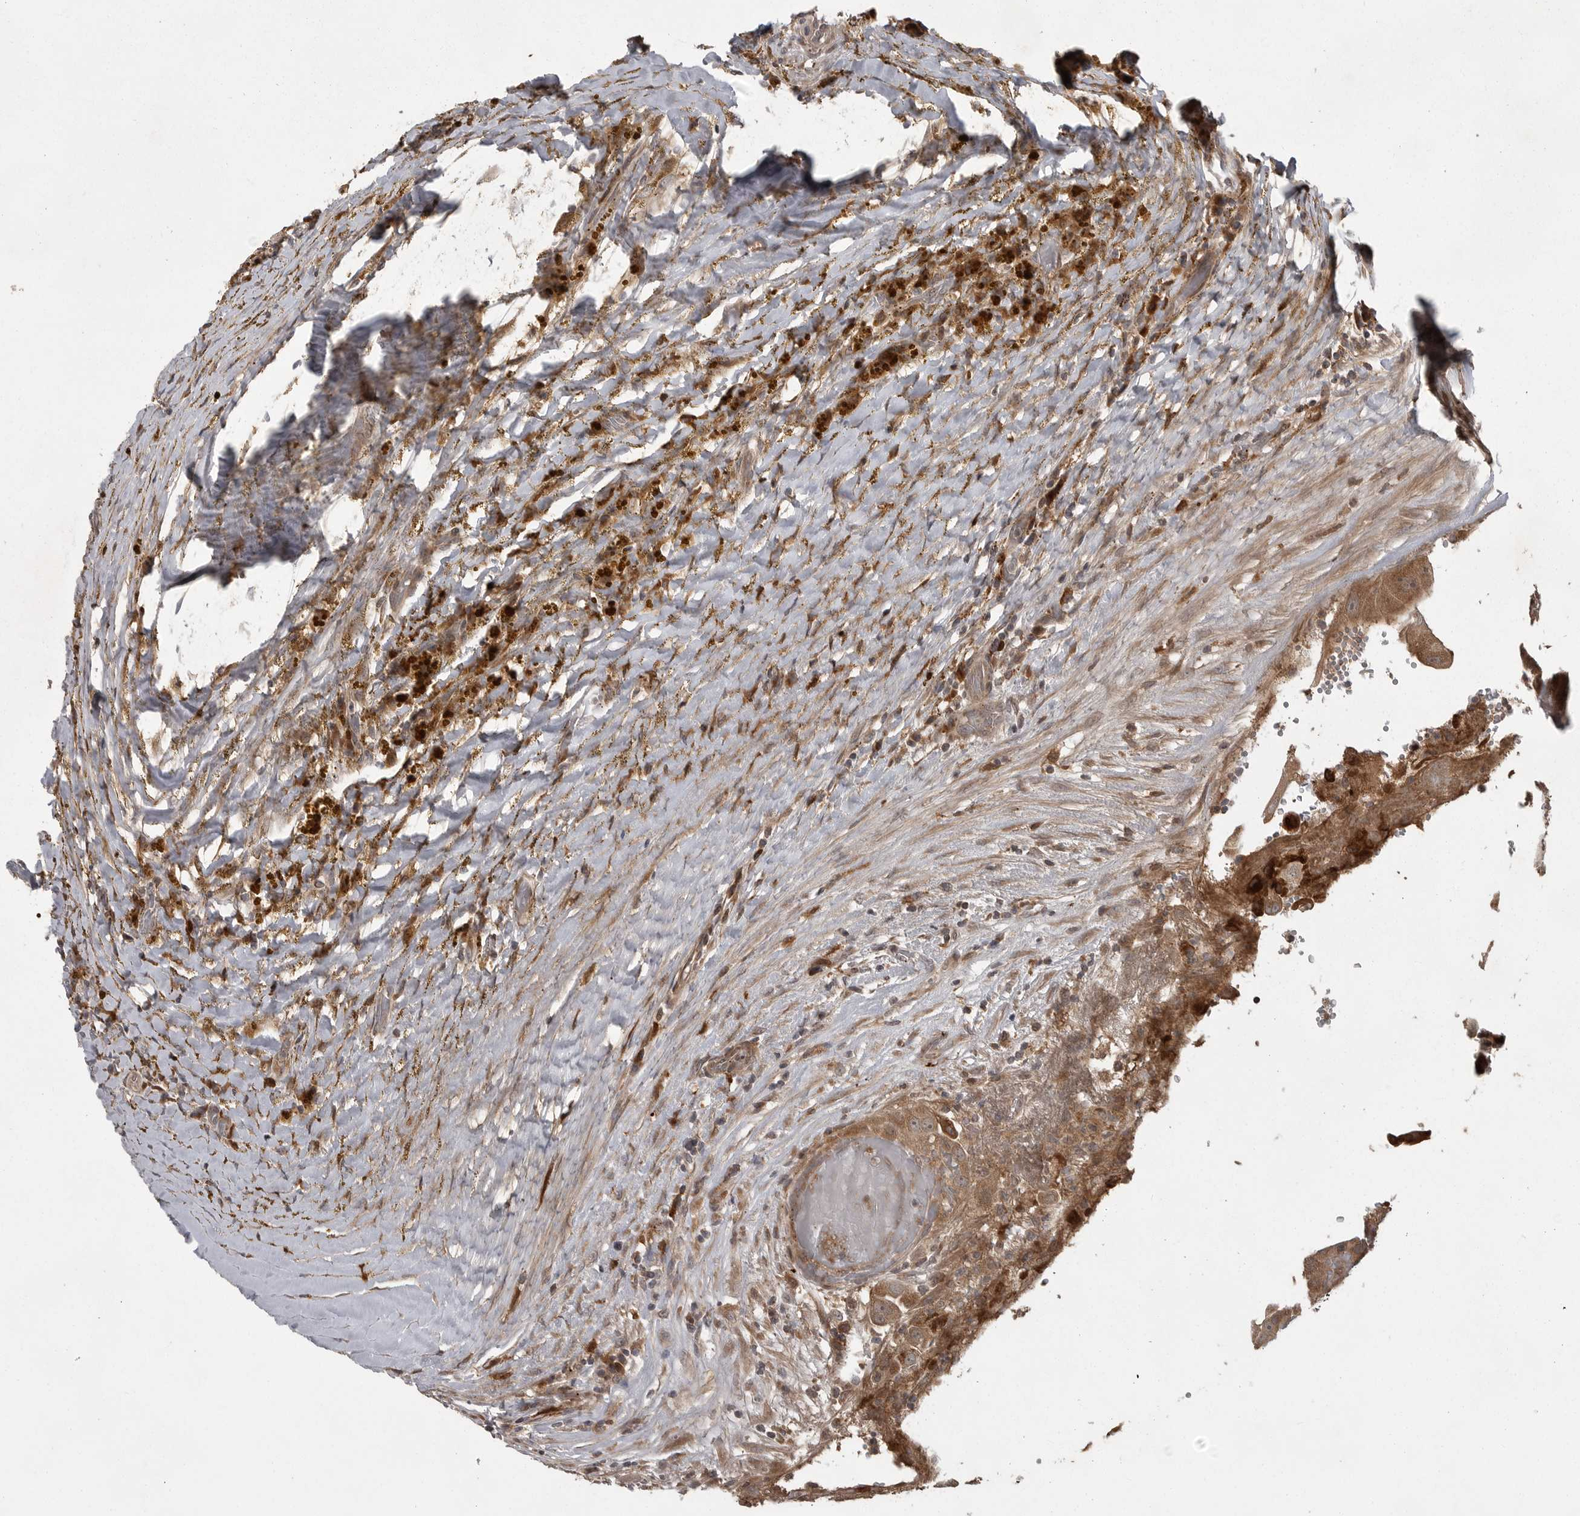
{"staining": {"intensity": "moderate", "quantity": ">75%", "location": "cytoplasmic/membranous"}, "tissue": "thyroid cancer", "cell_type": "Tumor cells", "image_type": "cancer", "snomed": [{"axis": "morphology", "description": "Papillary adenocarcinoma, NOS"}, {"axis": "topography", "description": "Thyroid gland"}], "caption": "Approximately >75% of tumor cells in human thyroid cancer (papillary adenocarcinoma) display moderate cytoplasmic/membranous protein staining as visualized by brown immunohistochemical staining.", "gene": "GPR31", "patient": {"sex": "male", "age": 77}}